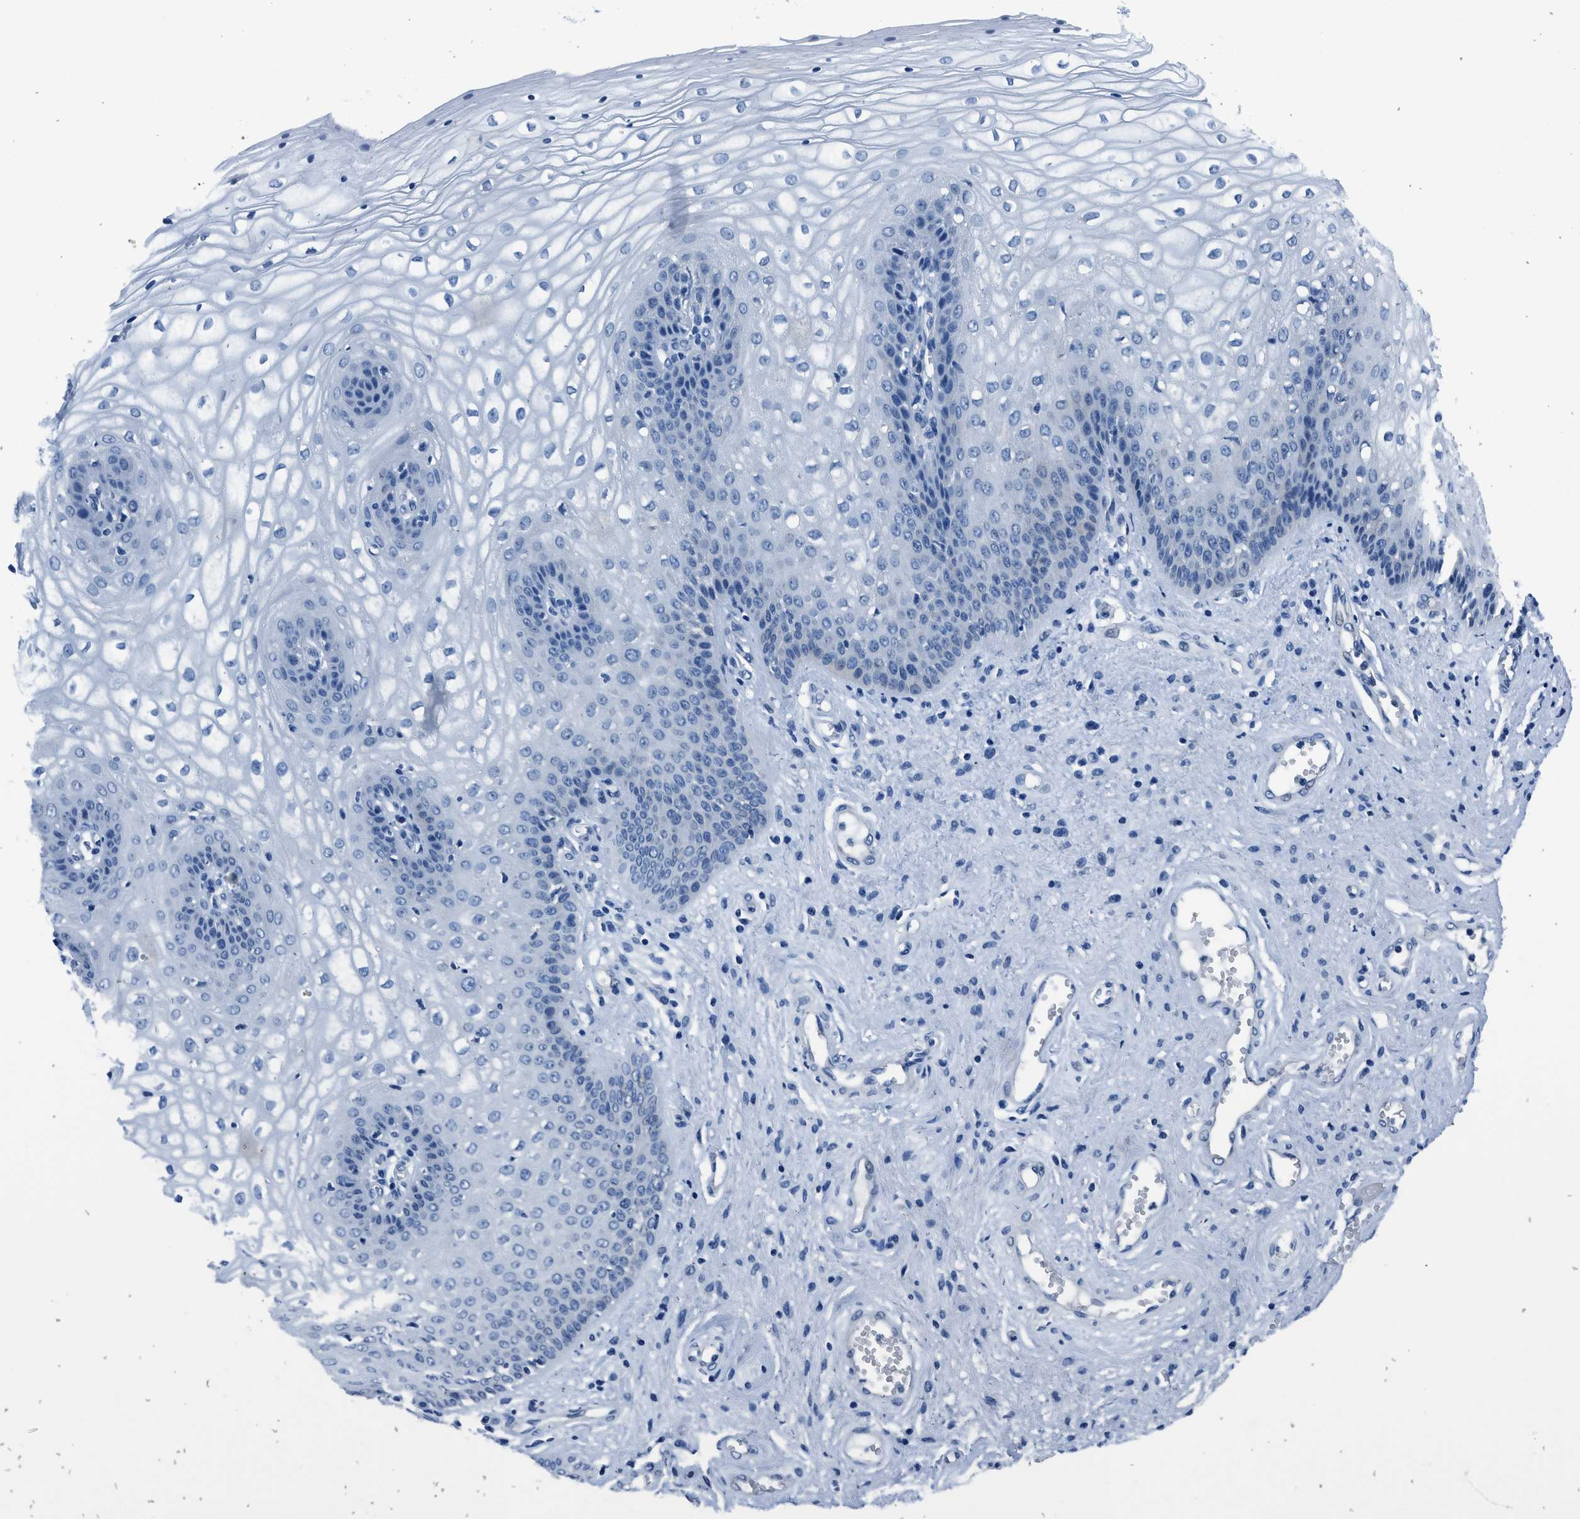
{"staining": {"intensity": "negative", "quantity": "none", "location": "none"}, "tissue": "vagina", "cell_type": "Squamous epithelial cells", "image_type": "normal", "snomed": [{"axis": "morphology", "description": "Normal tissue, NOS"}, {"axis": "topography", "description": "Vagina"}], "caption": "Immunohistochemistry (IHC) of benign vagina reveals no positivity in squamous epithelial cells. The staining was performed using DAB (3,3'-diaminobenzidine) to visualize the protein expression in brown, while the nuclei were stained in blue with hematoxylin (Magnification: 20x).", "gene": "GJA3", "patient": {"sex": "female", "age": 34}}